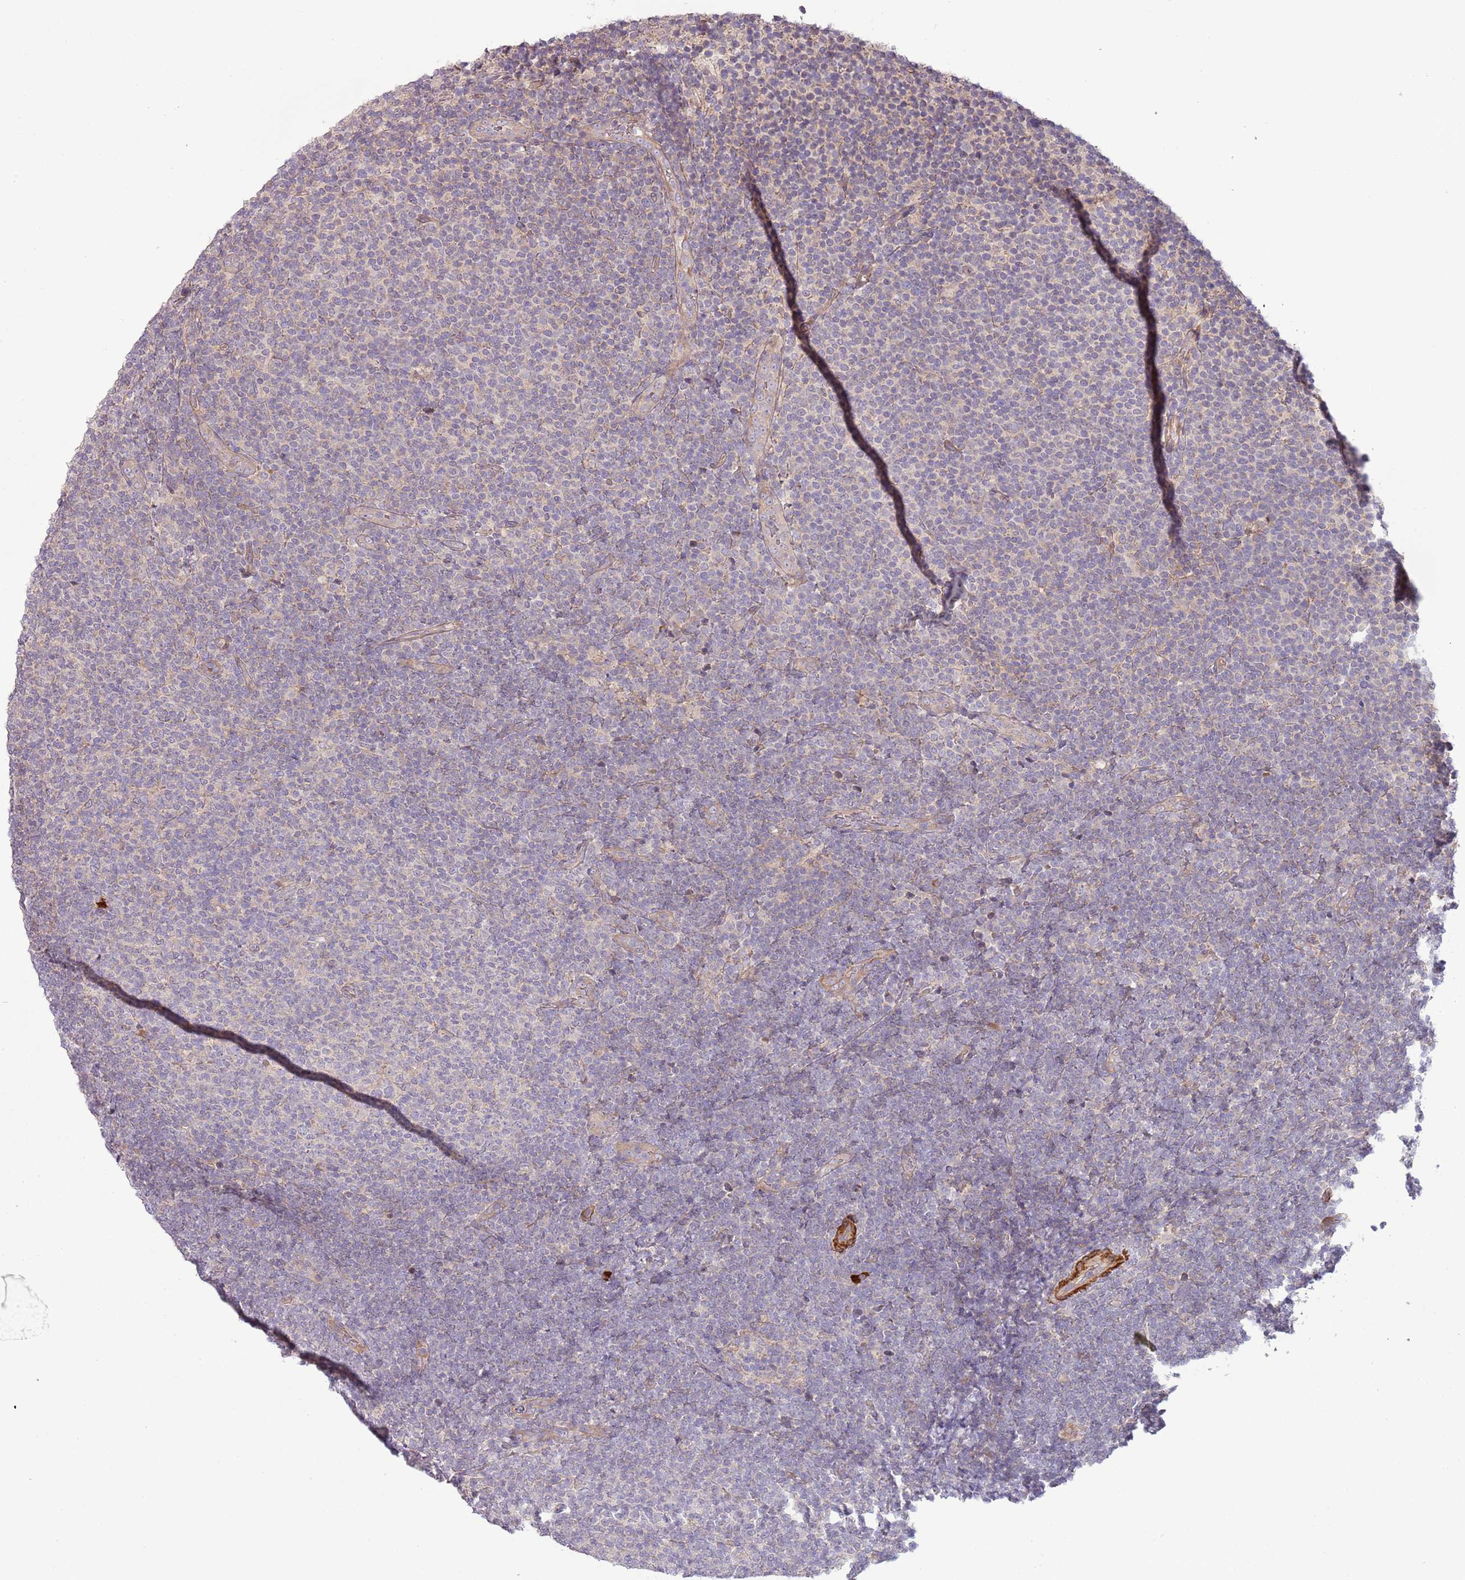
{"staining": {"intensity": "negative", "quantity": "none", "location": "none"}, "tissue": "lymphoma", "cell_type": "Tumor cells", "image_type": "cancer", "snomed": [{"axis": "morphology", "description": "Malignant lymphoma, non-Hodgkin's type, Low grade"}, {"axis": "topography", "description": "Lymph node"}], "caption": "Photomicrograph shows no significant protein staining in tumor cells of malignant lymphoma, non-Hodgkin's type (low-grade).", "gene": "RNF128", "patient": {"sex": "male", "age": 66}}